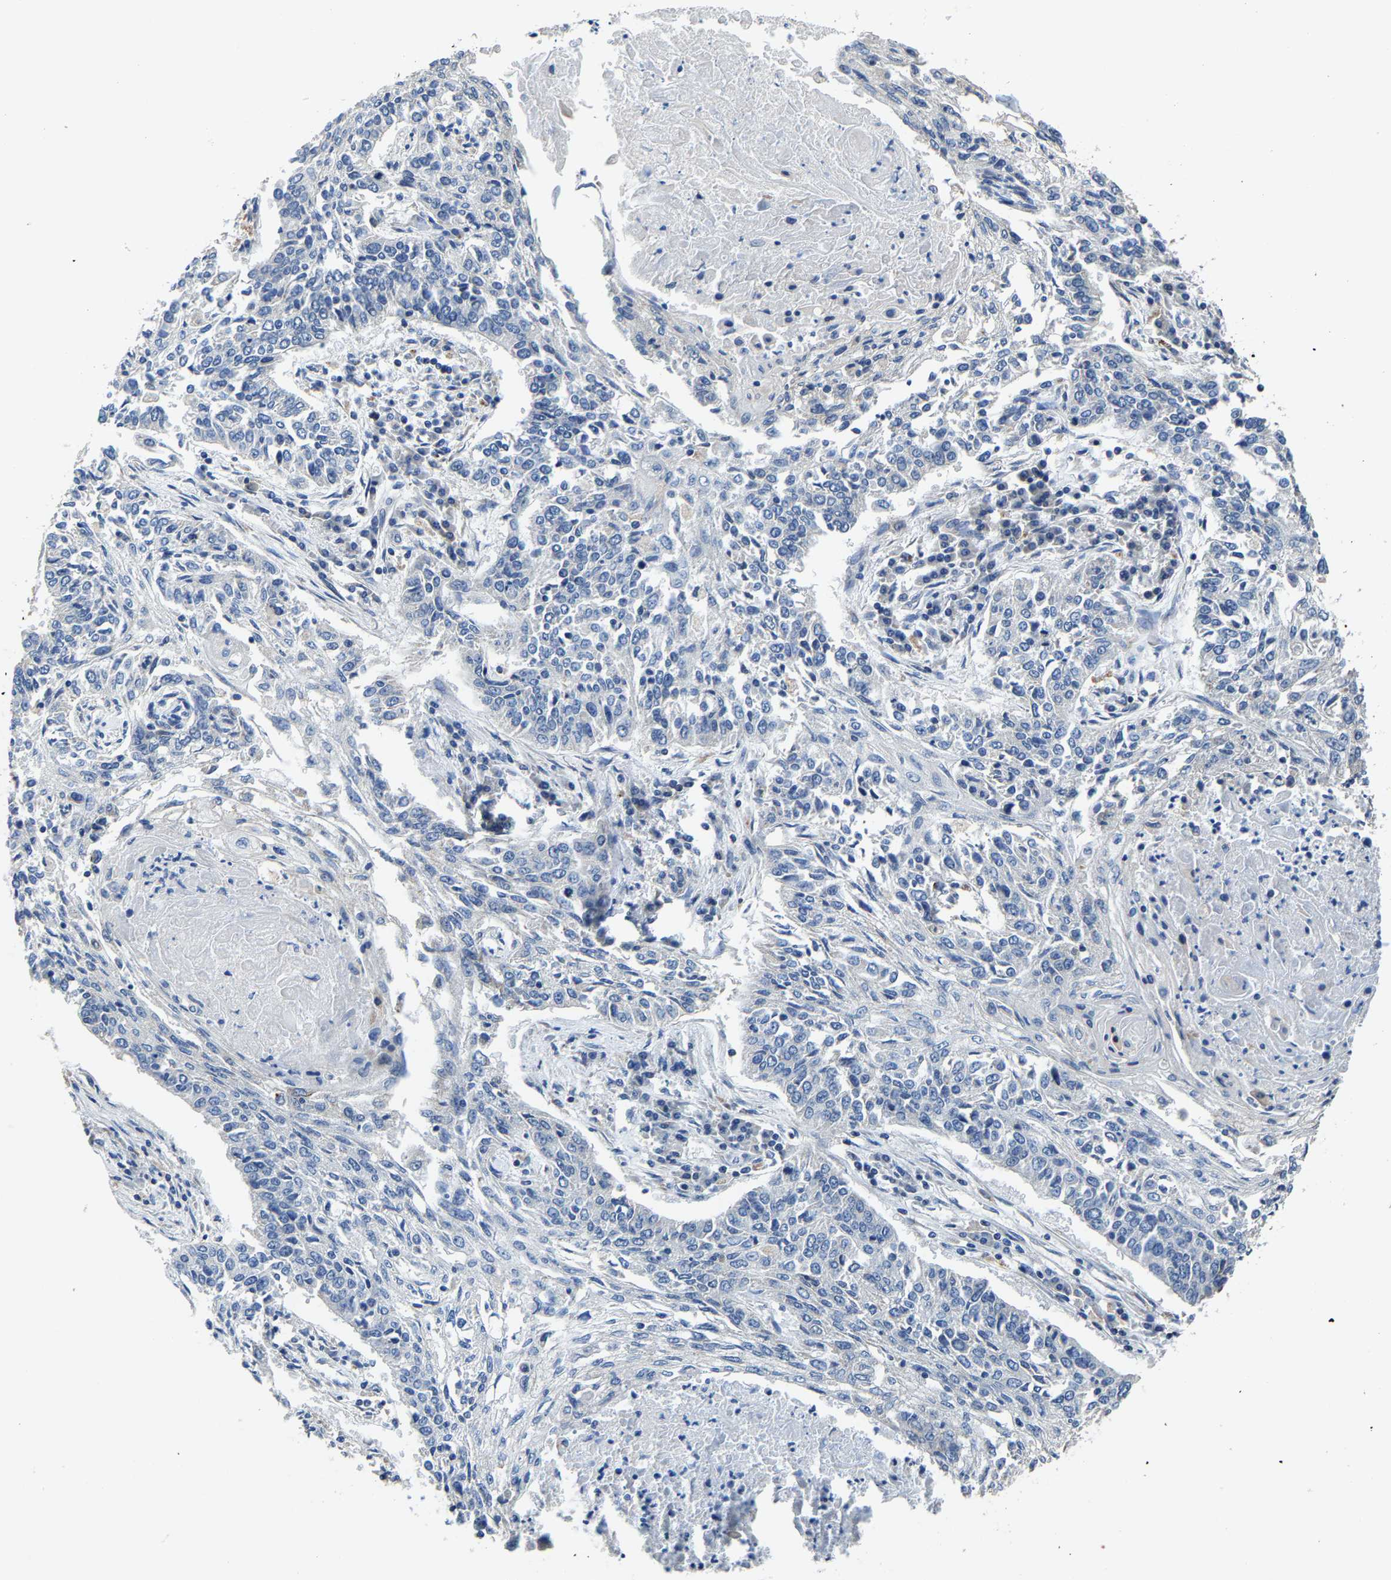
{"staining": {"intensity": "negative", "quantity": "none", "location": "none"}, "tissue": "lung cancer", "cell_type": "Tumor cells", "image_type": "cancer", "snomed": [{"axis": "morphology", "description": "Normal tissue, NOS"}, {"axis": "morphology", "description": "Squamous cell carcinoma, NOS"}, {"axis": "topography", "description": "Cartilage tissue"}, {"axis": "topography", "description": "Bronchus"}, {"axis": "topography", "description": "Lung"}], "caption": "Protein analysis of lung squamous cell carcinoma shows no significant expression in tumor cells.", "gene": "AGK", "patient": {"sex": "female", "age": 49}}